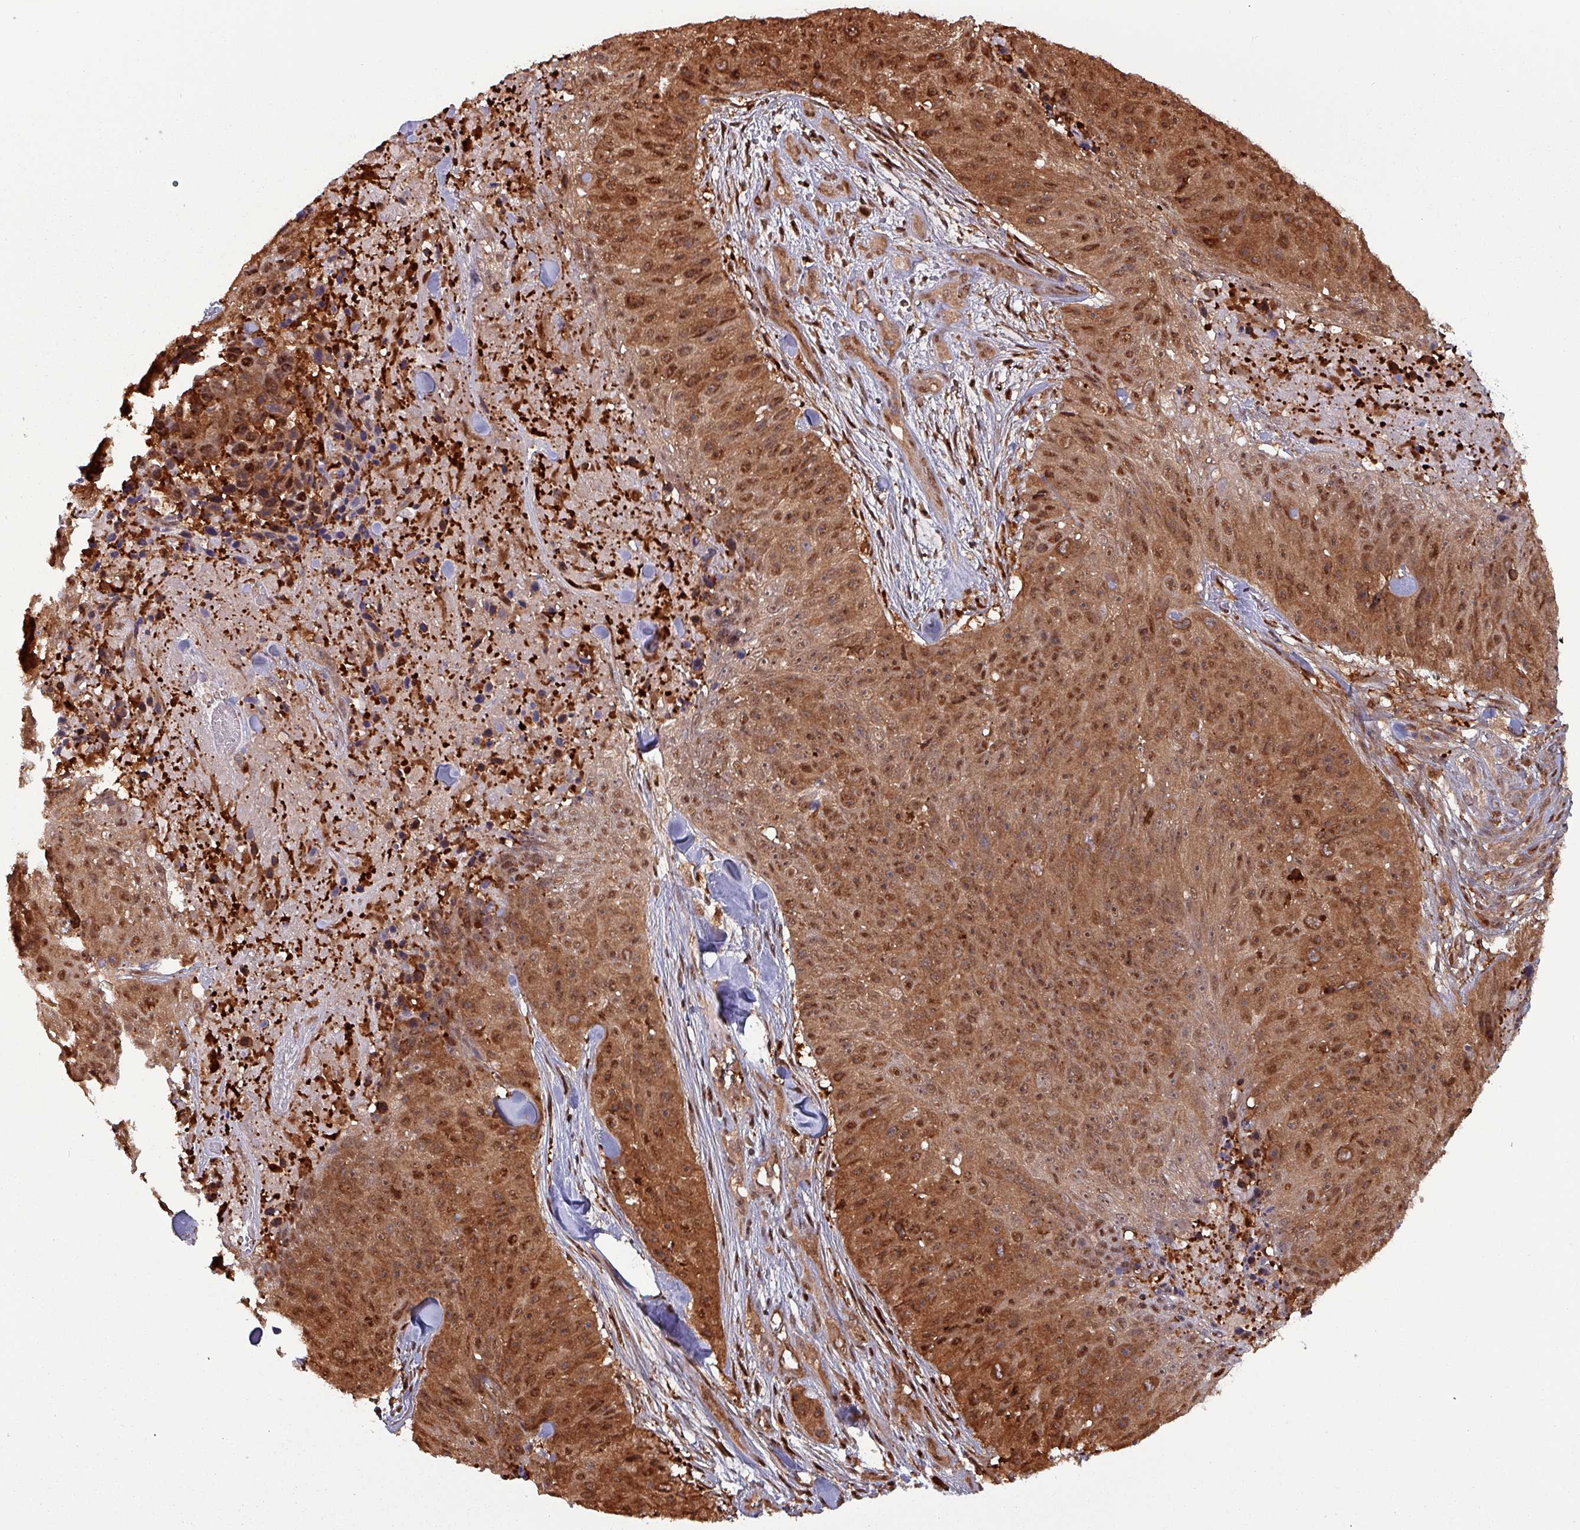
{"staining": {"intensity": "strong", "quantity": ">75%", "location": "cytoplasmic/membranous,nuclear"}, "tissue": "skin cancer", "cell_type": "Tumor cells", "image_type": "cancer", "snomed": [{"axis": "morphology", "description": "Squamous cell carcinoma, NOS"}, {"axis": "topography", "description": "Skin"}], "caption": "A micrograph showing strong cytoplasmic/membranous and nuclear expression in about >75% of tumor cells in skin cancer (squamous cell carcinoma), as visualized by brown immunohistochemical staining.", "gene": "PSMB8", "patient": {"sex": "female", "age": 87}}